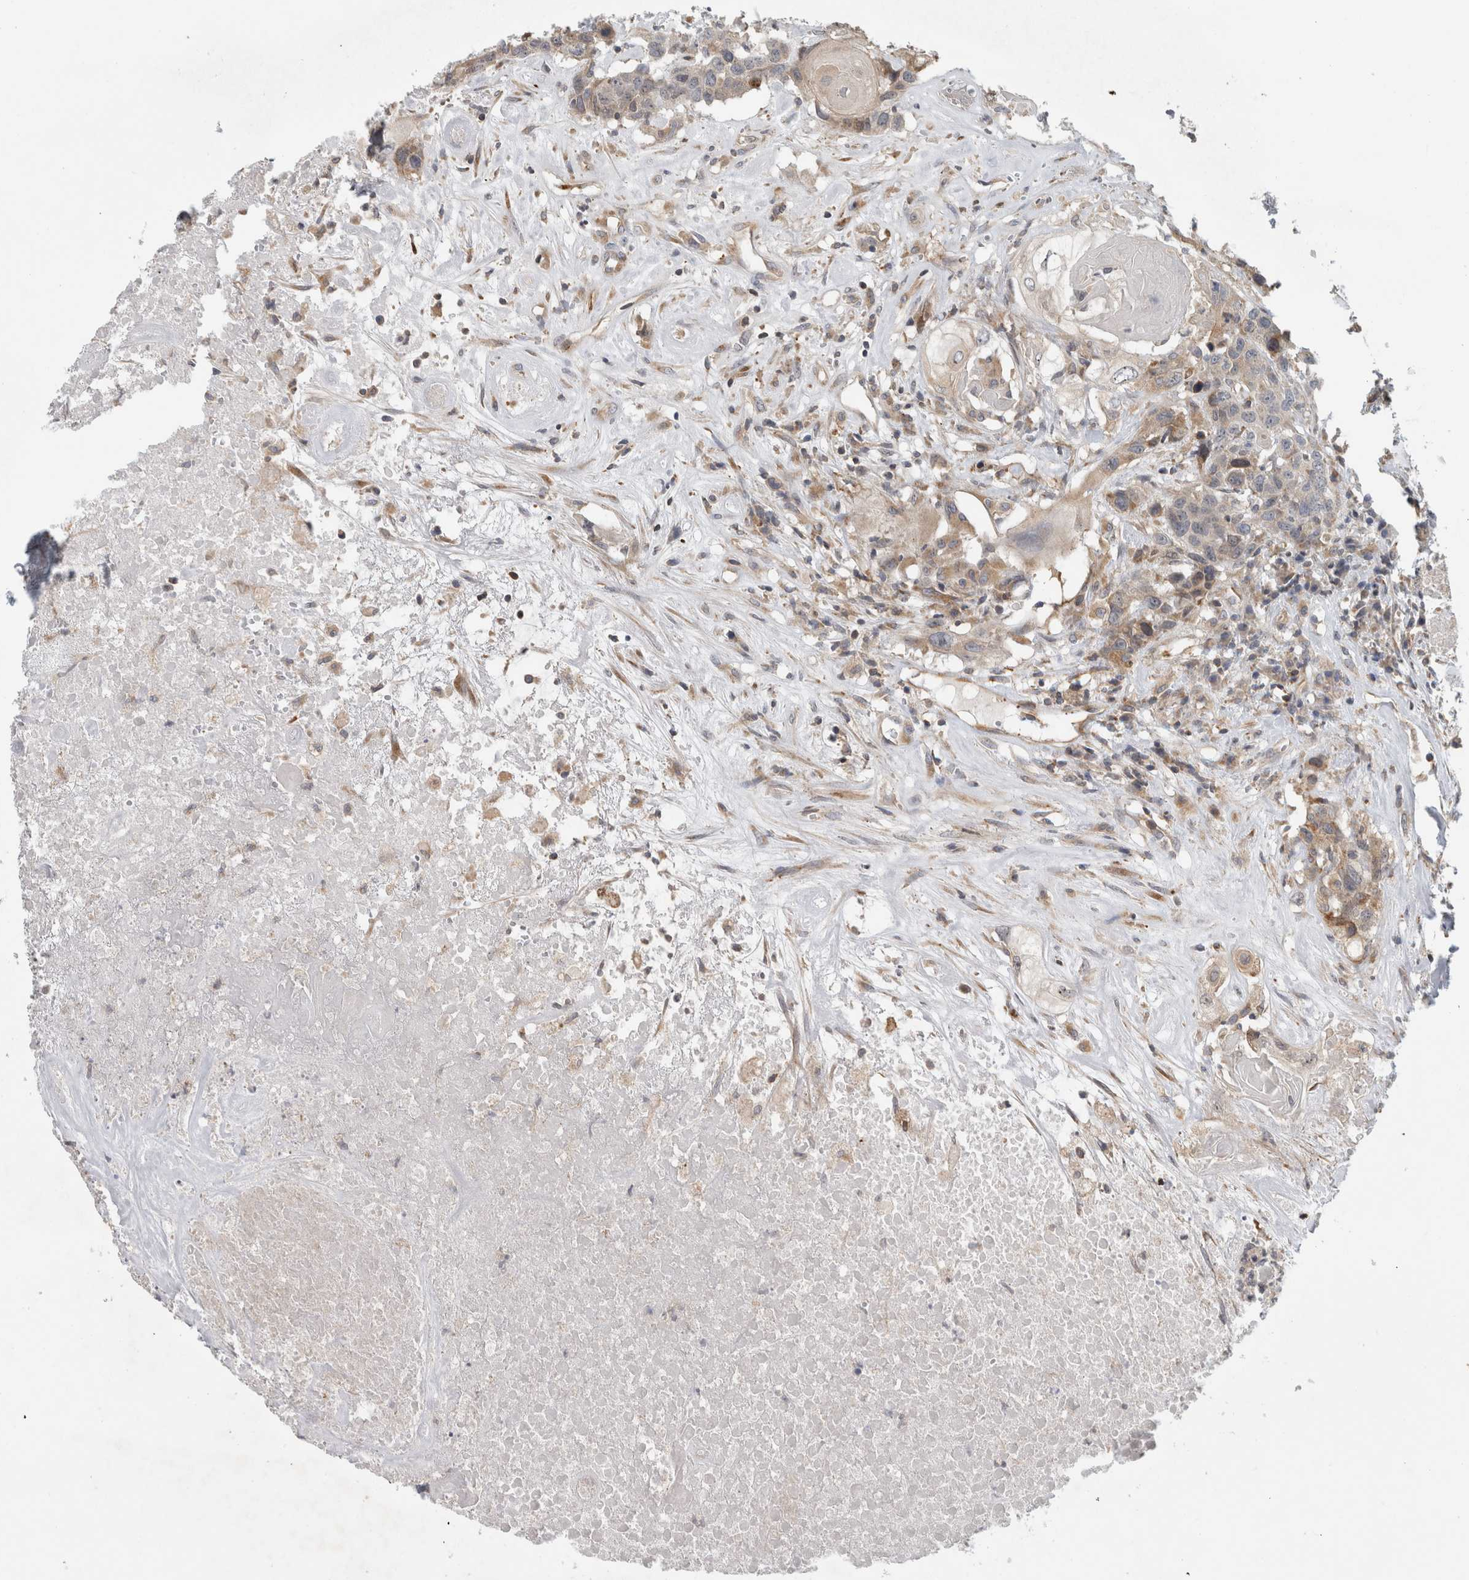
{"staining": {"intensity": "weak", "quantity": "25%-75%", "location": "cytoplasmic/membranous"}, "tissue": "head and neck cancer", "cell_type": "Tumor cells", "image_type": "cancer", "snomed": [{"axis": "morphology", "description": "Squamous cell carcinoma, NOS"}, {"axis": "topography", "description": "Head-Neck"}], "caption": "Head and neck squamous cell carcinoma tissue shows weak cytoplasmic/membranous staining in approximately 25%-75% of tumor cells, visualized by immunohistochemistry. (DAB (3,3'-diaminobenzidine) = brown stain, brightfield microscopy at high magnification).", "gene": "PARP6", "patient": {"sex": "male", "age": 66}}